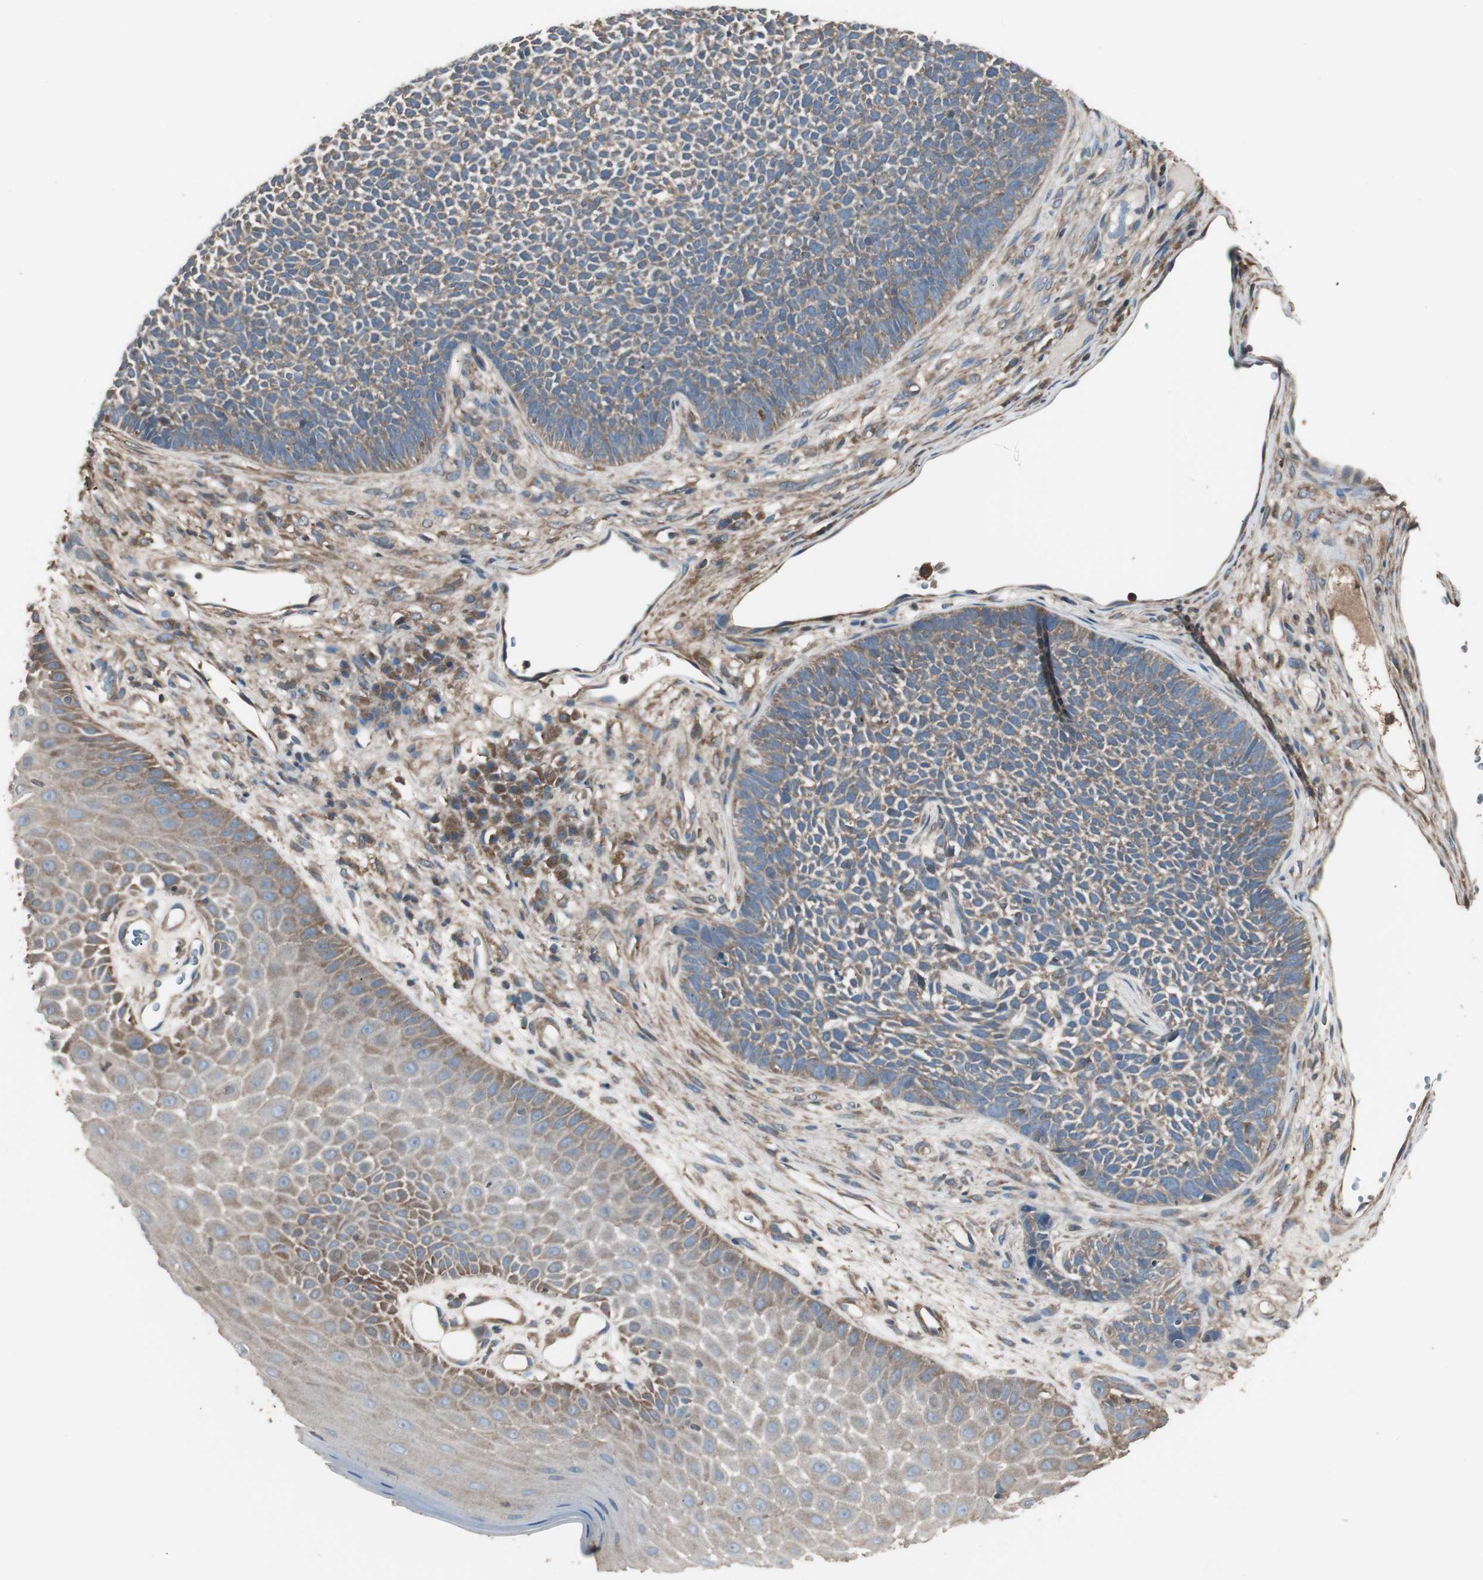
{"staining": {"intensity": "weak", "quantity": ">75%", "location": "cytoplasmic/membranous"}, "tissue": "skin cancer", "cell_type": "Tumor cells", "image_type": "cancer", "snomed": [{"axis": "morphology", "description": "Basal cell carcinoma"}, {"axis": "topography", "description": "Skin"}], "caption": "IHC micrograph of skin cancer stained for a protein (brown), which reveals low levels of weak cytoplasmic/membranous positivity in about >75% of tumor cells.", "gene": "CAPNS1", "patient": {"sex": "female", "age": 84}}